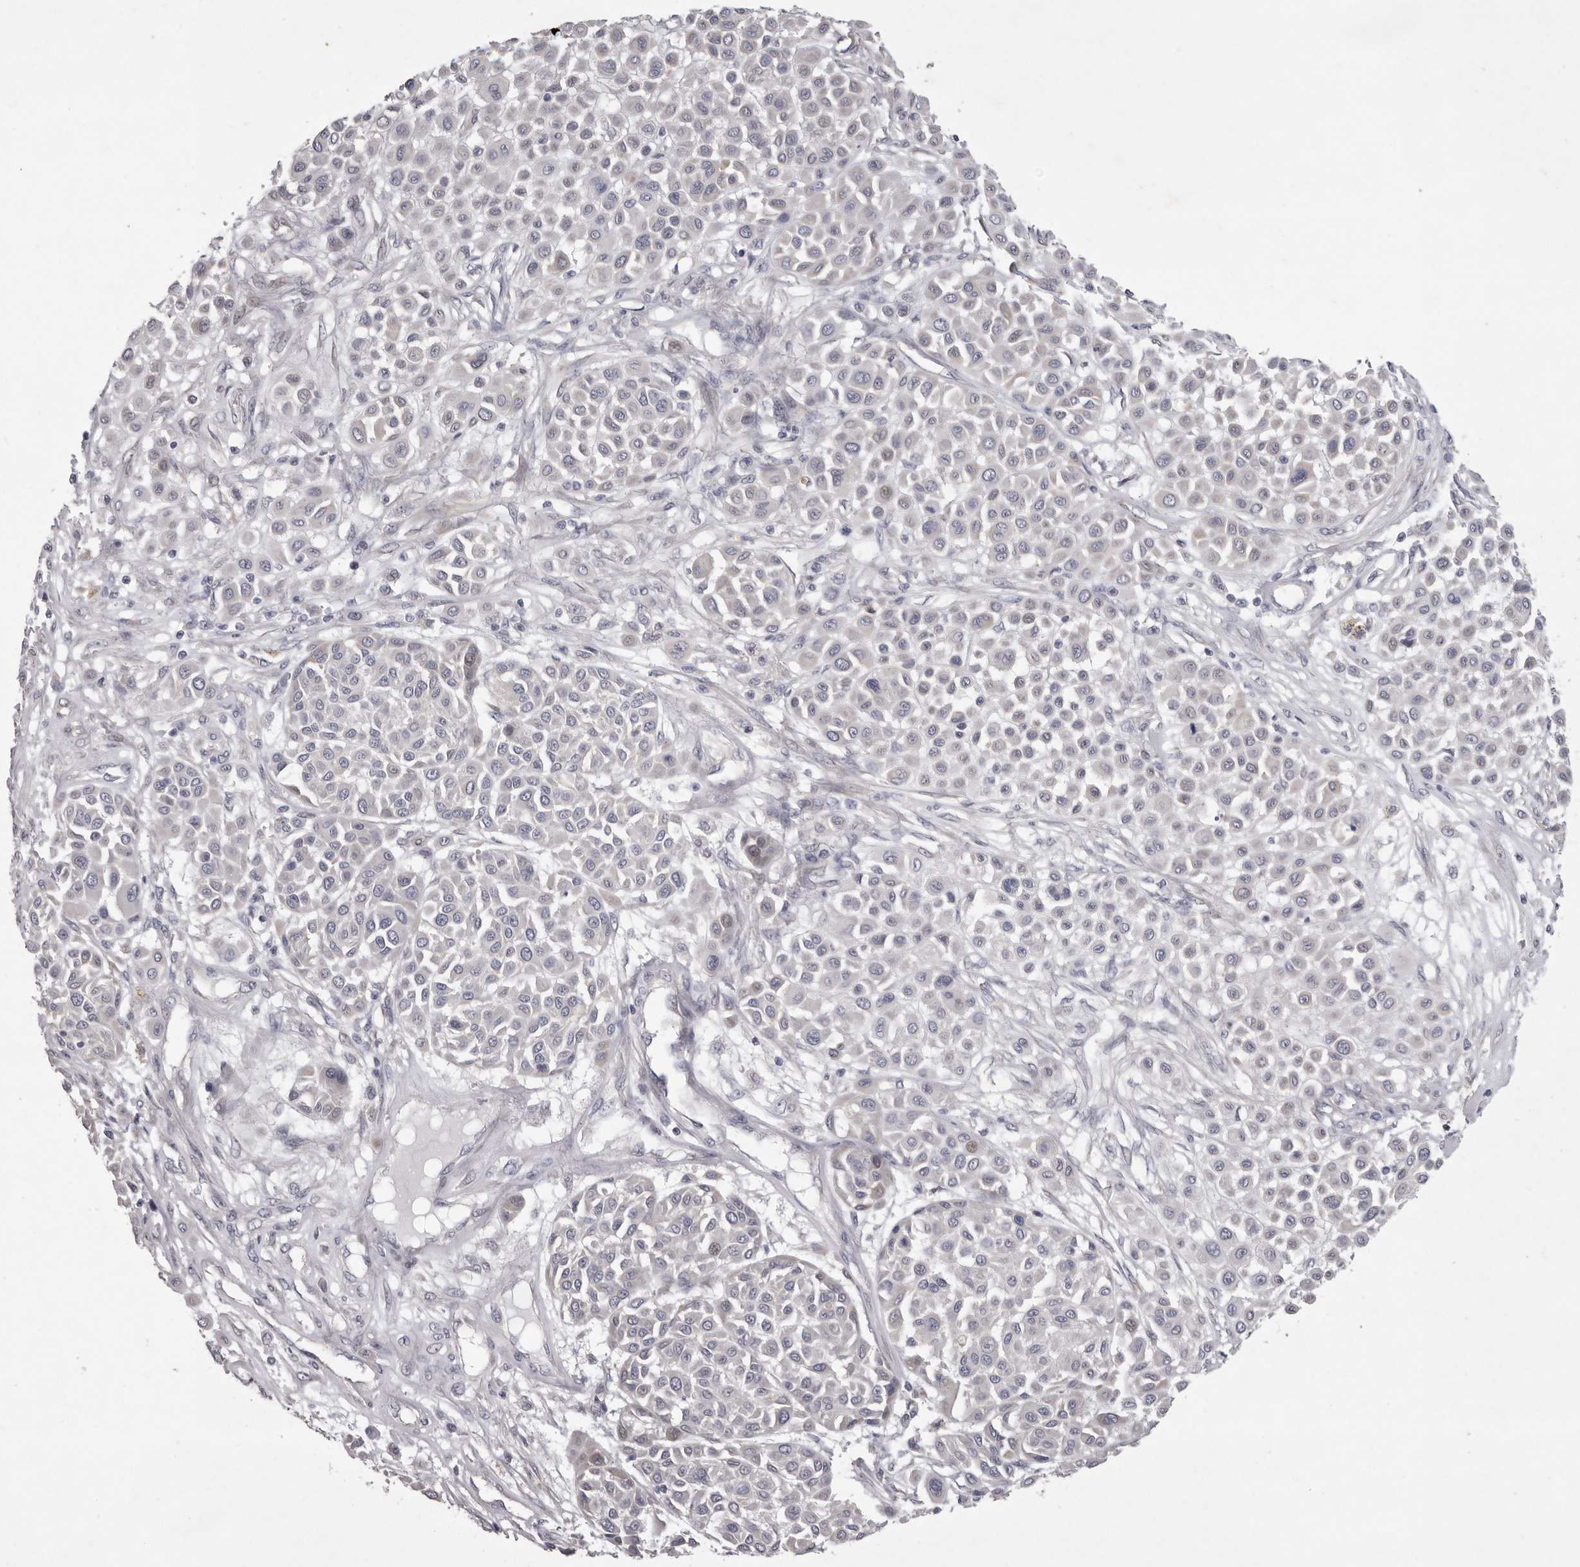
{"staining": {"intensity": "negative", "quantity": "none", "location": "none"}, "tissue": "melanoma", "cell_type": "Tumor cells", "image_type": "cancer", "snomed": [{"axis": "morphology", "description": "Malignant melanoma, Metastatic site"}, {"axis": "topography", "description": "Soft tissue"}], "caption": "An immunohistochemistry (IHC) photomicrograph of malignant melanoma (metastatic site) is shown. There is no staining in tumor cells of malignant melanoma (metastatic site).", "gene": "NKAIN4", "patient": {"sex": "male", "age": 41}}